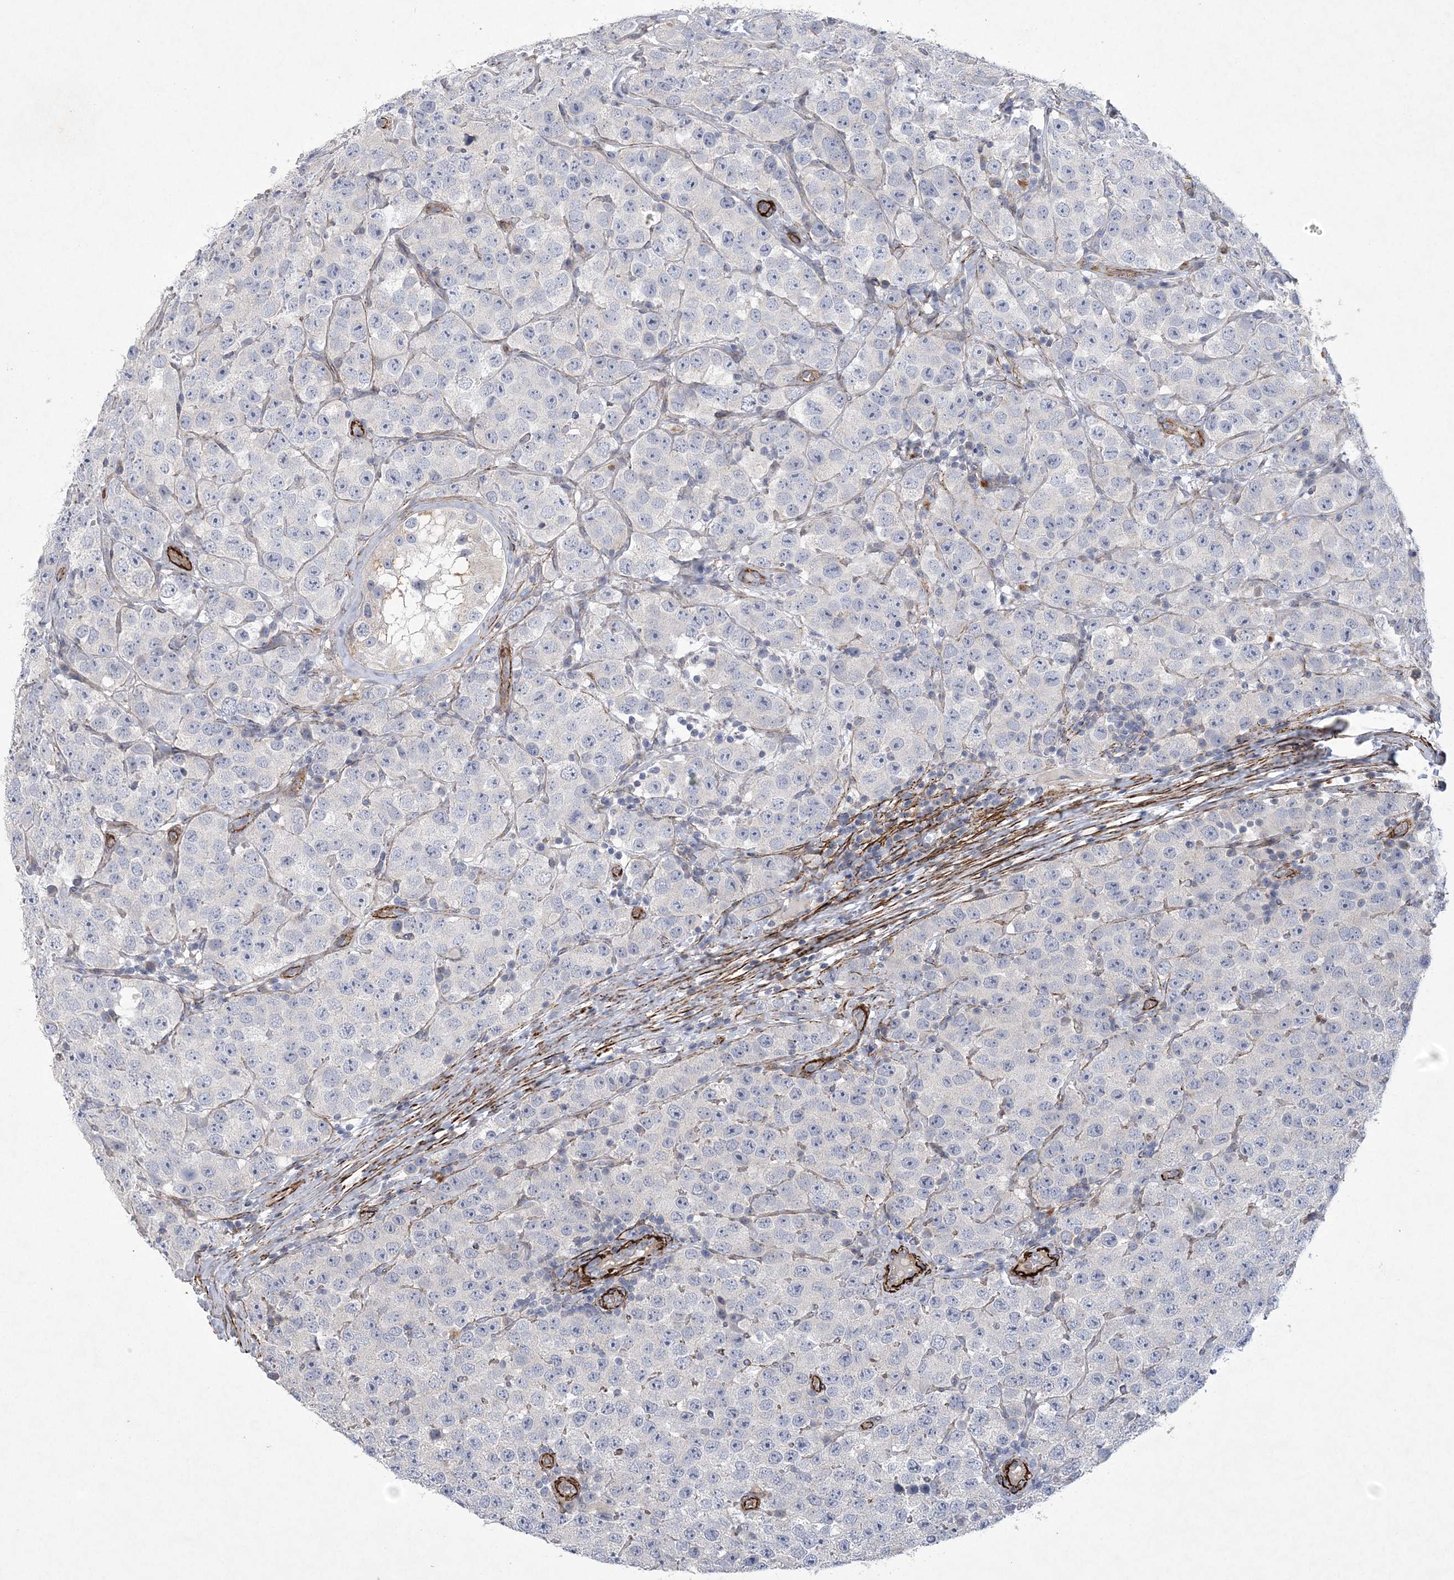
{"staining": {"intensity": "negative", "quantity": "none", "location": "none"}, "tissue": "testis cancer", "cell_type": "Tumor cells", "image_type": "cancer", "snomed": [{"axis": "morphology", "description": "Seminoma, NOS"}, {"axis": "topography", "description": "Testis"}], "caption": "This is an immunohistochemistry micrograph of human testis seminoma. There is no staining in tumor cells.", "gene": "ARSJ", "patient": {"sex": "male", "age": 28}}